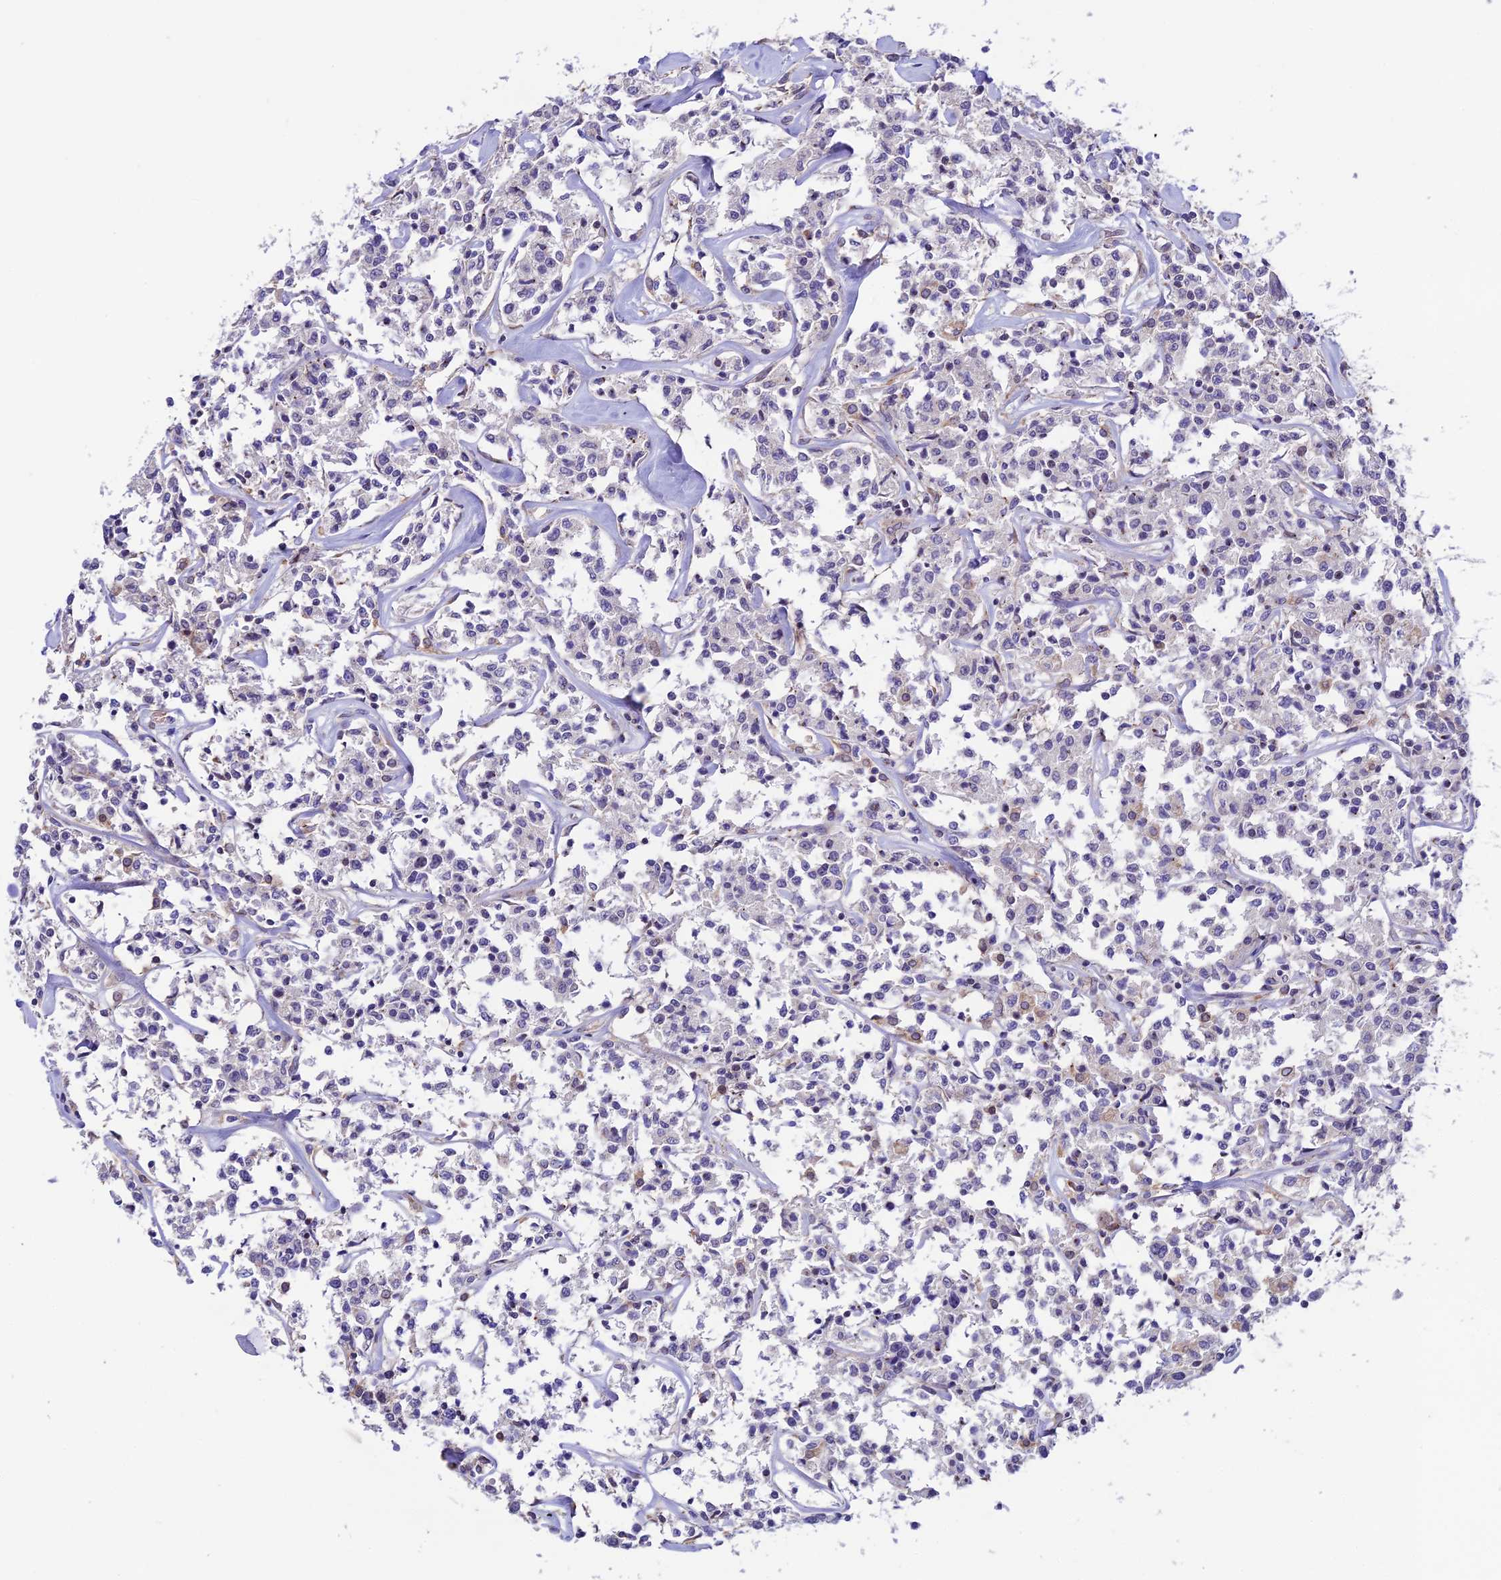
{"staining": {"intensity": "negative", "quantity": "none", "location": "none"}, "tissue": "lymphoma", "cell_type": "Tumor cells", "image_type": "cancer", "snomed": [{"axis": "morphology", "description": "Malignant lymphoma, non-Hodgkin's type, Low grade"}, {"axis": "topography", "description": "Small intestine"}], "caption": "This is an immunohistochemistry (IHC) histopathology image of lymphoma. There is no staining in tumor cells.", "gene": "BRME1", "patient": {"sex": "female", "age": 59}}